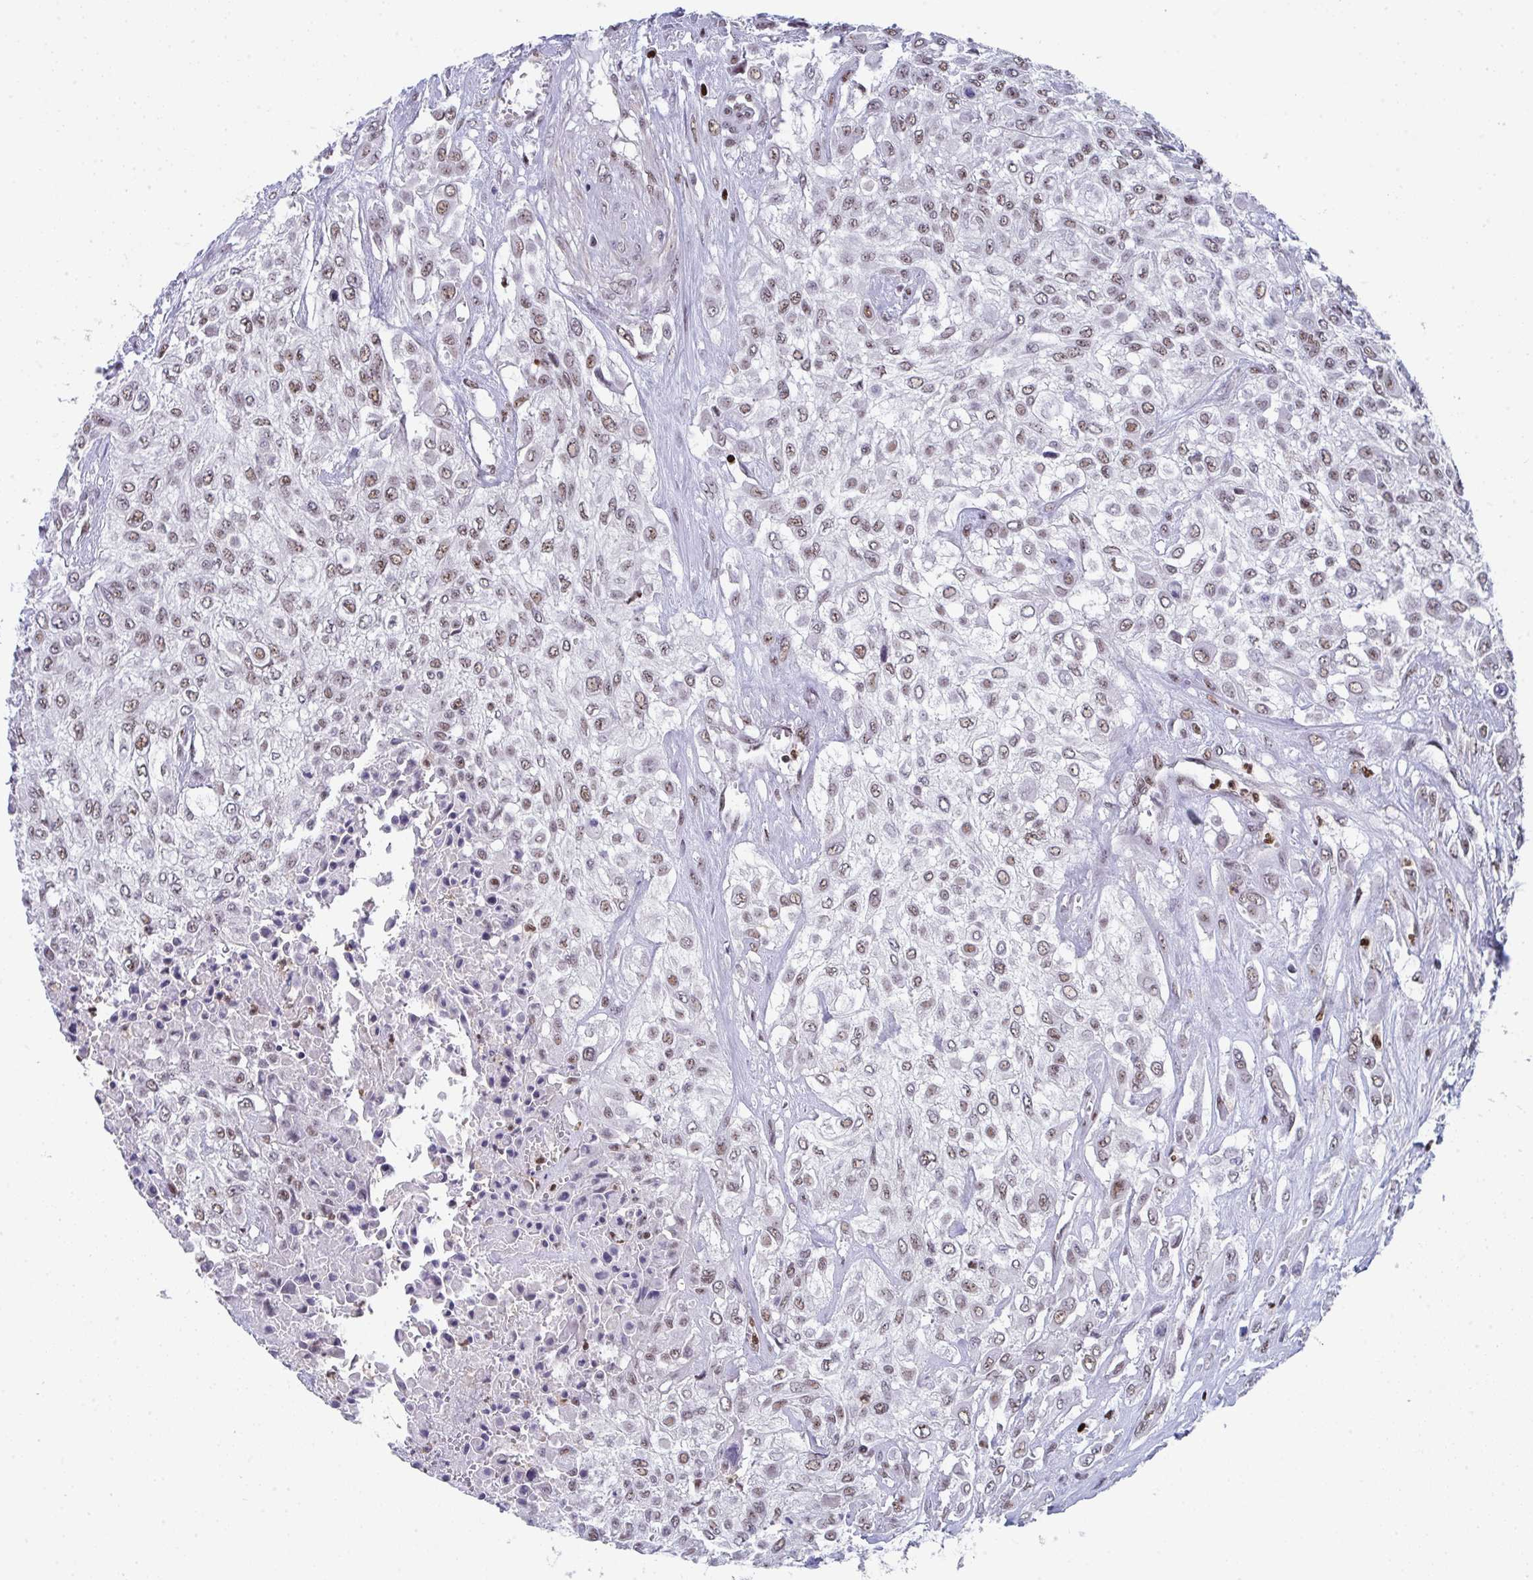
{"staining": {"intensity": "weak", "quantity": ">75%", "location": "nuclear"}, "tissue": "urothelial cancer", "cell_type": "Tumor cells", "image_type": "cancer", "snomed": [{"axis": "morphology", "description": "Urothelial carcinoma, High grade"}, {"axis": "topography", "description": "Urinary bladder"}], "caption": "Protein staining of urothelial cancer tissue demonstrates weak nuclear positivity in approximately >75% of tumor cells.", "gene": "JDP2", "patient": {"sex": "male", "age": 57}}